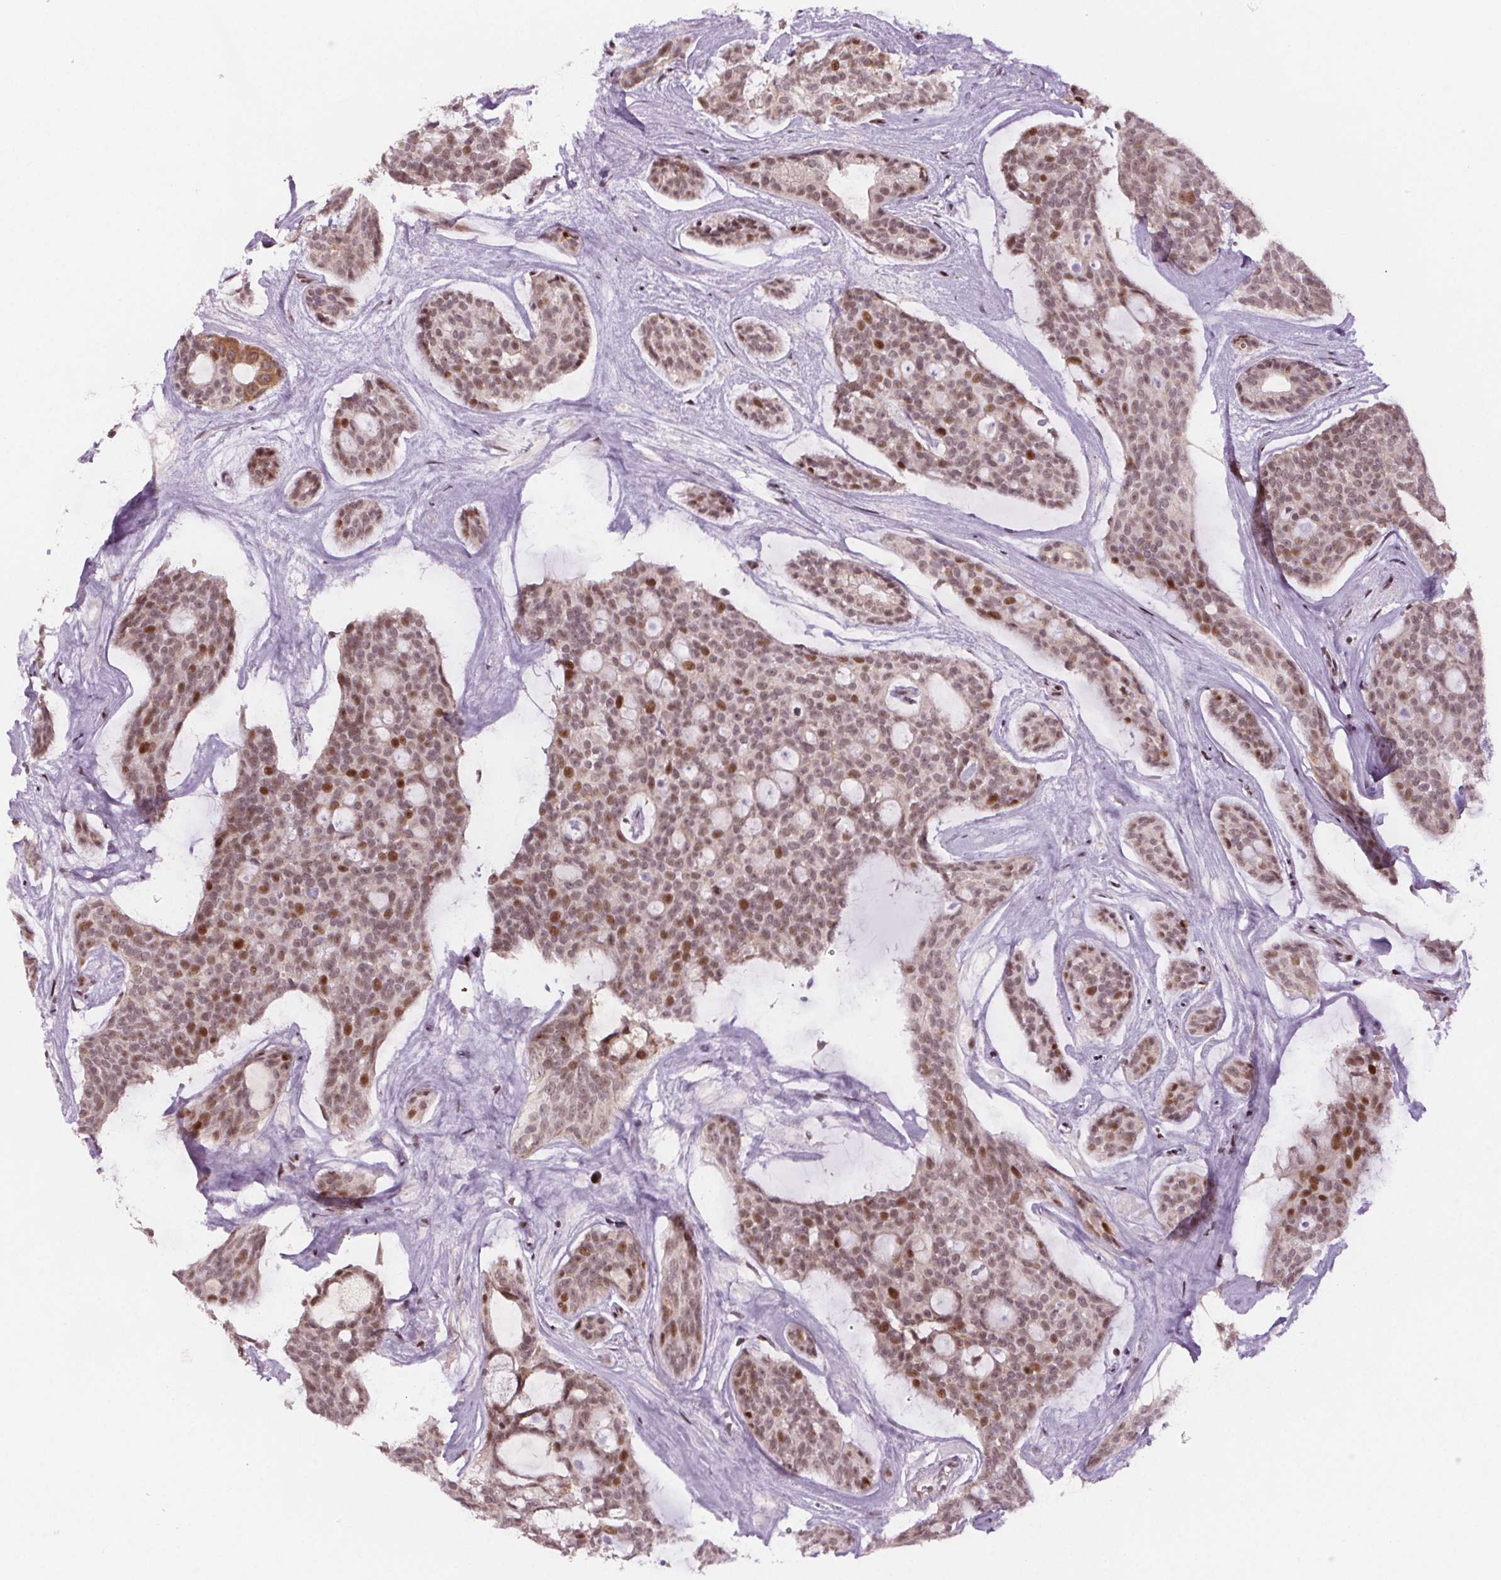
{"staining": {"intensity": "moderate", "quantity": "<25%", "location": "nuclear"}, "tissue": "head and neck cancer", "cell_type": "Tumor cells", "image_type": "cancer", "snomed": [{"axis": "morphology", "description": "Adenocarcinoma, NOS"}, {"axis": "topography", "description": "Head-Neck"}], "caption": "Immunohistochemistry (DAB (3,3'-diaminobenzidine)) staining of human head and neck adenocarcinoma exhibits moderate nuclear protein positivity in approximately <25% of tumor cells. (DAB IHC with brightfield microscopy, high magnification).", "gene": "SNRNP35", "patient": {"sex": "male", "age": 66}}